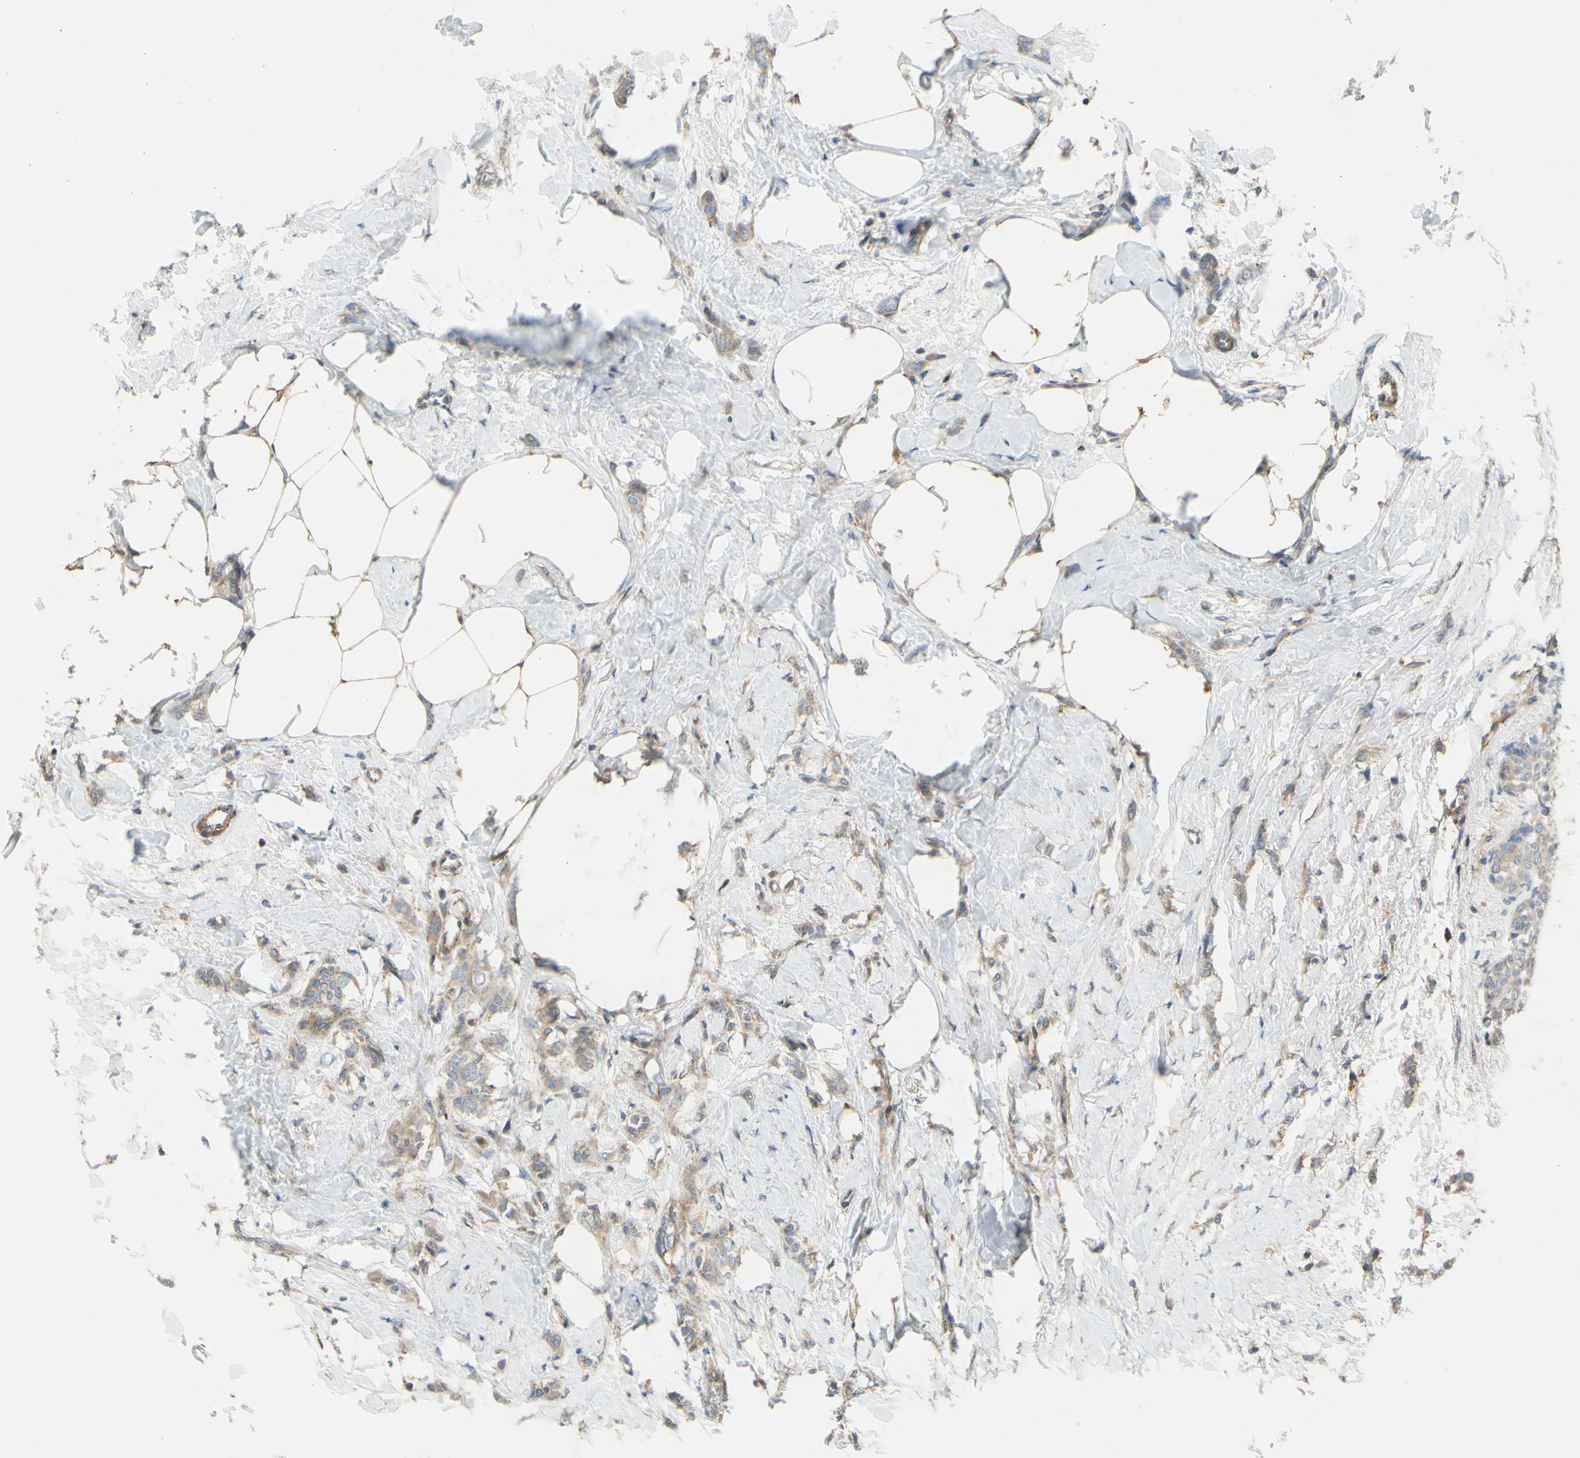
{"staining": {"intensity": "weak", "quantity": ">75%", "location": "cytoplasmic/membranous"}, "tissue": "breast cancer", "cell_type": "Tumor cells", "image_type": "cancer", "snomed": [{"axis": "morphology", "description": "Lobular carcinoma, in situ"}, {"axis": "morphology", "description": "Lobular carcinoma"}, {"axis": "topography", "description": "Breast"}], "caption": "This image demonstrates immunohistochemistry staining of human breast cancer, with low weak cytoplasmic/membranous staining in about >75% of tumor cells.", "gene": "POR", "patient": {"sex": "female", "age": 41}}